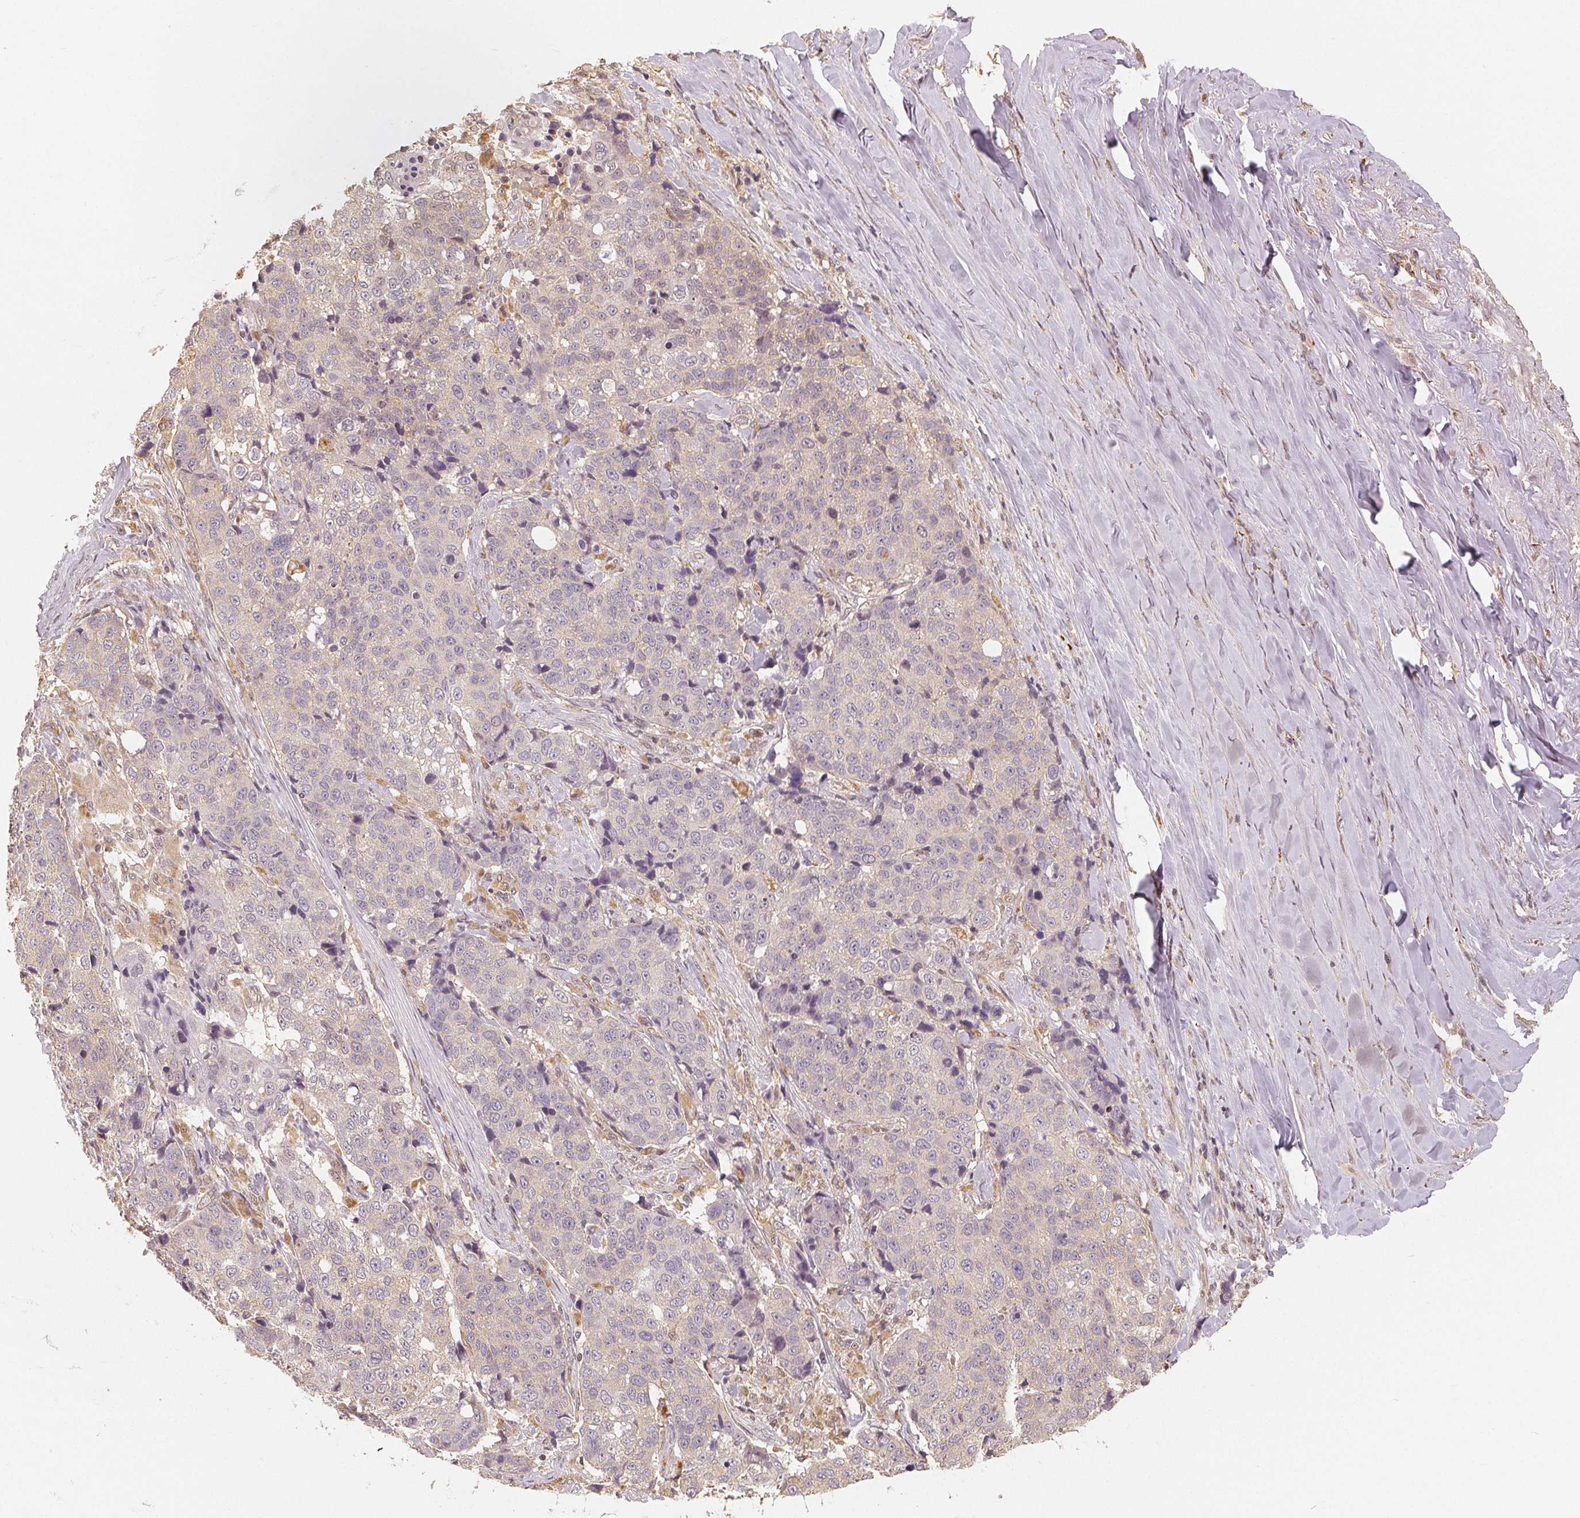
{"staining": {"intensity": "negative", "quantity": "none", "location": "none"}, "tissue": "lung cancer", "cell_type": "Tumor cells", "image_type": "cancer", "snomed": [{"axis": "morphology", "description": "Squamous cell carcinoma, NOS"}, {"axis": "topography", "description": "Lymph node"}, {"axis": "topography", "description": "Lung"}], "caption": "Immunohistochemical staining of human lung cancer (squamous cell carcinoma) reveals no significant positivity in tumor cells.", "gene": "GUSB", "patient": {"sex": "male", "age": 61}}